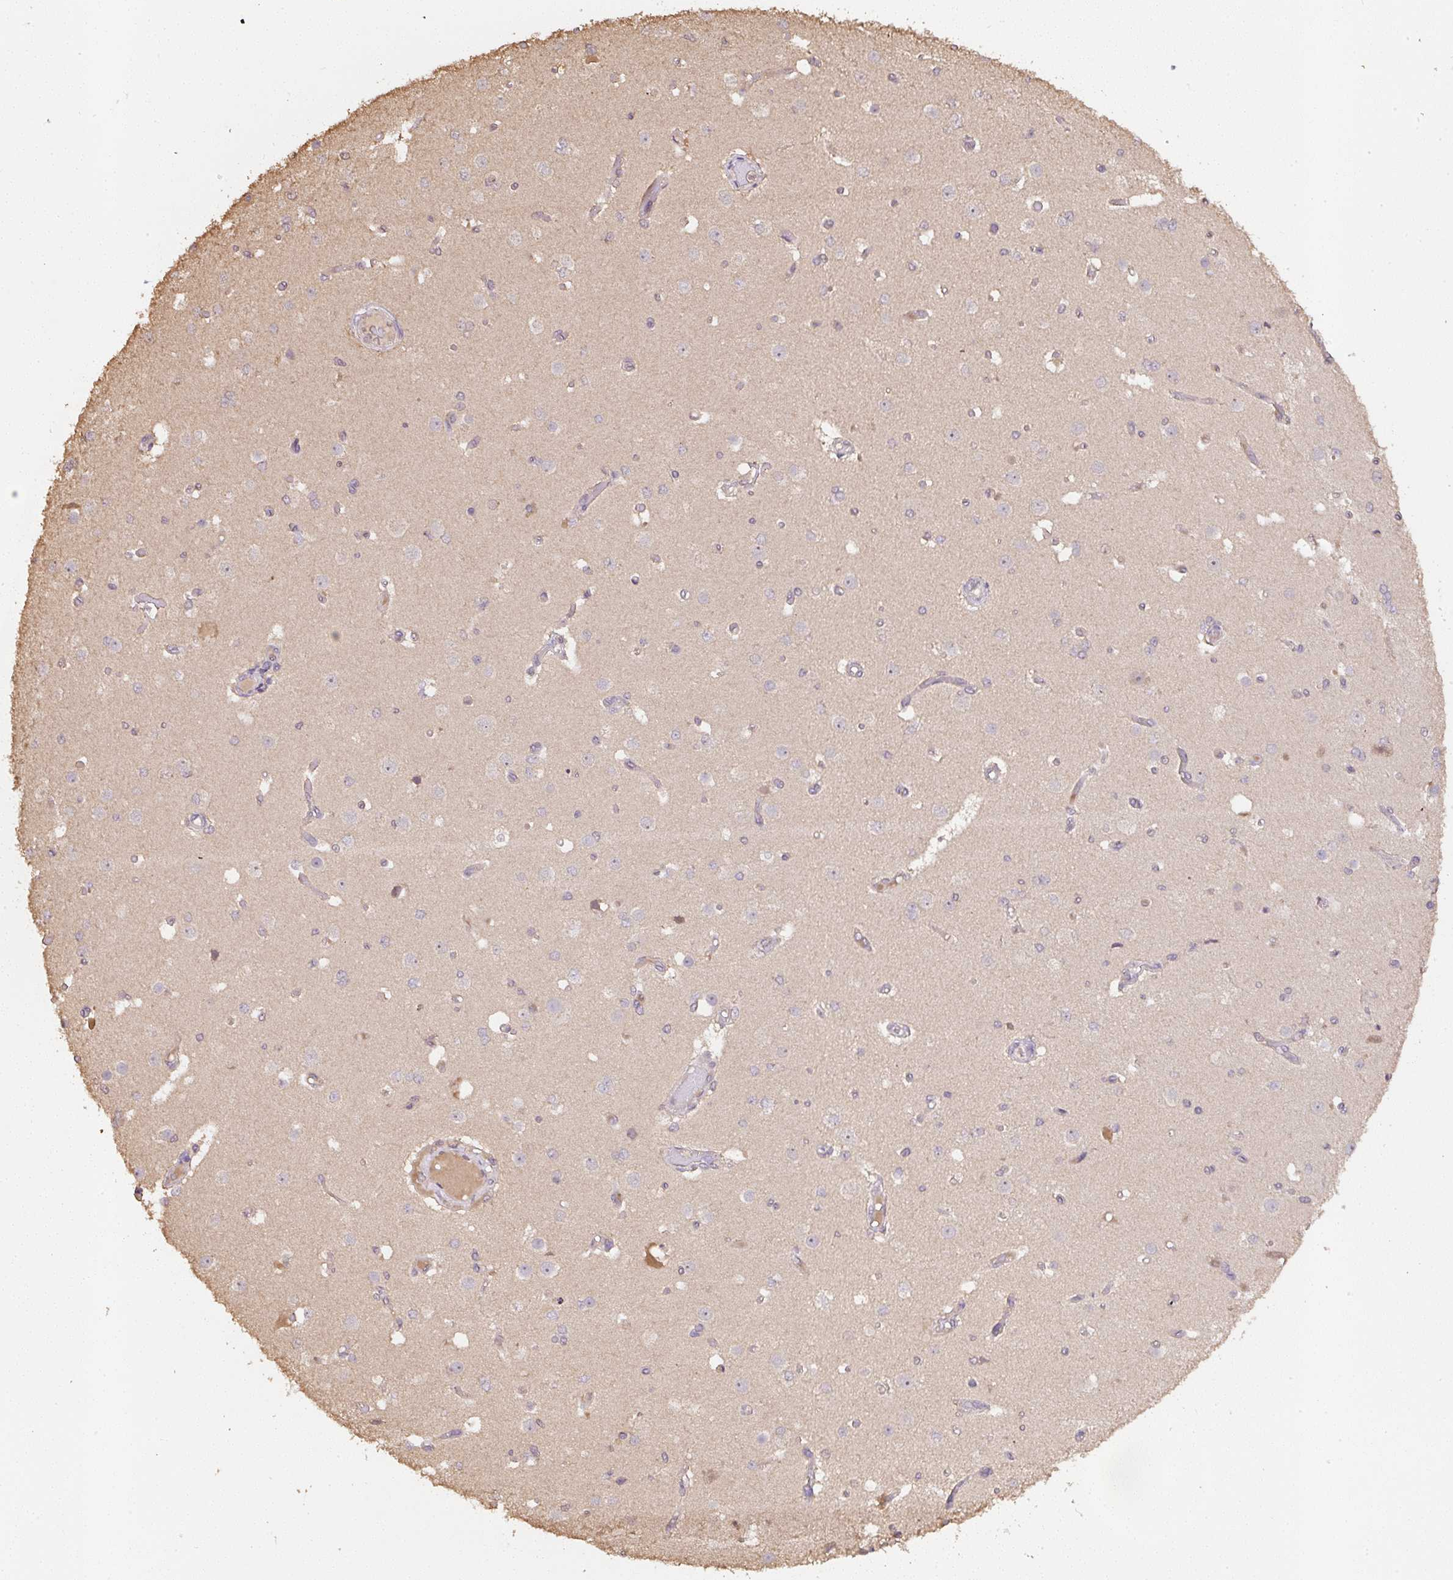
{"staining": {"intensity": "negative", "quantity": "none", "location": "none"}, "tissue": "cerebral cortex", "cell_type": "Endothelial cells", "image_type": "normal", "snomed": [{"axis": "morphology", "description": "Normal tissue, NOS"}, {"axis": "morphology", "description": "Inflammation, NOS"}, {"axis": "topography", "description": "Cerebral cortex"}], "caption": "IHC of unremarkable human cerebral cortex displays no staining in endothelial cells.", "gene": "TMEM170B", "patient": {"sex": "male", "age": 6}}